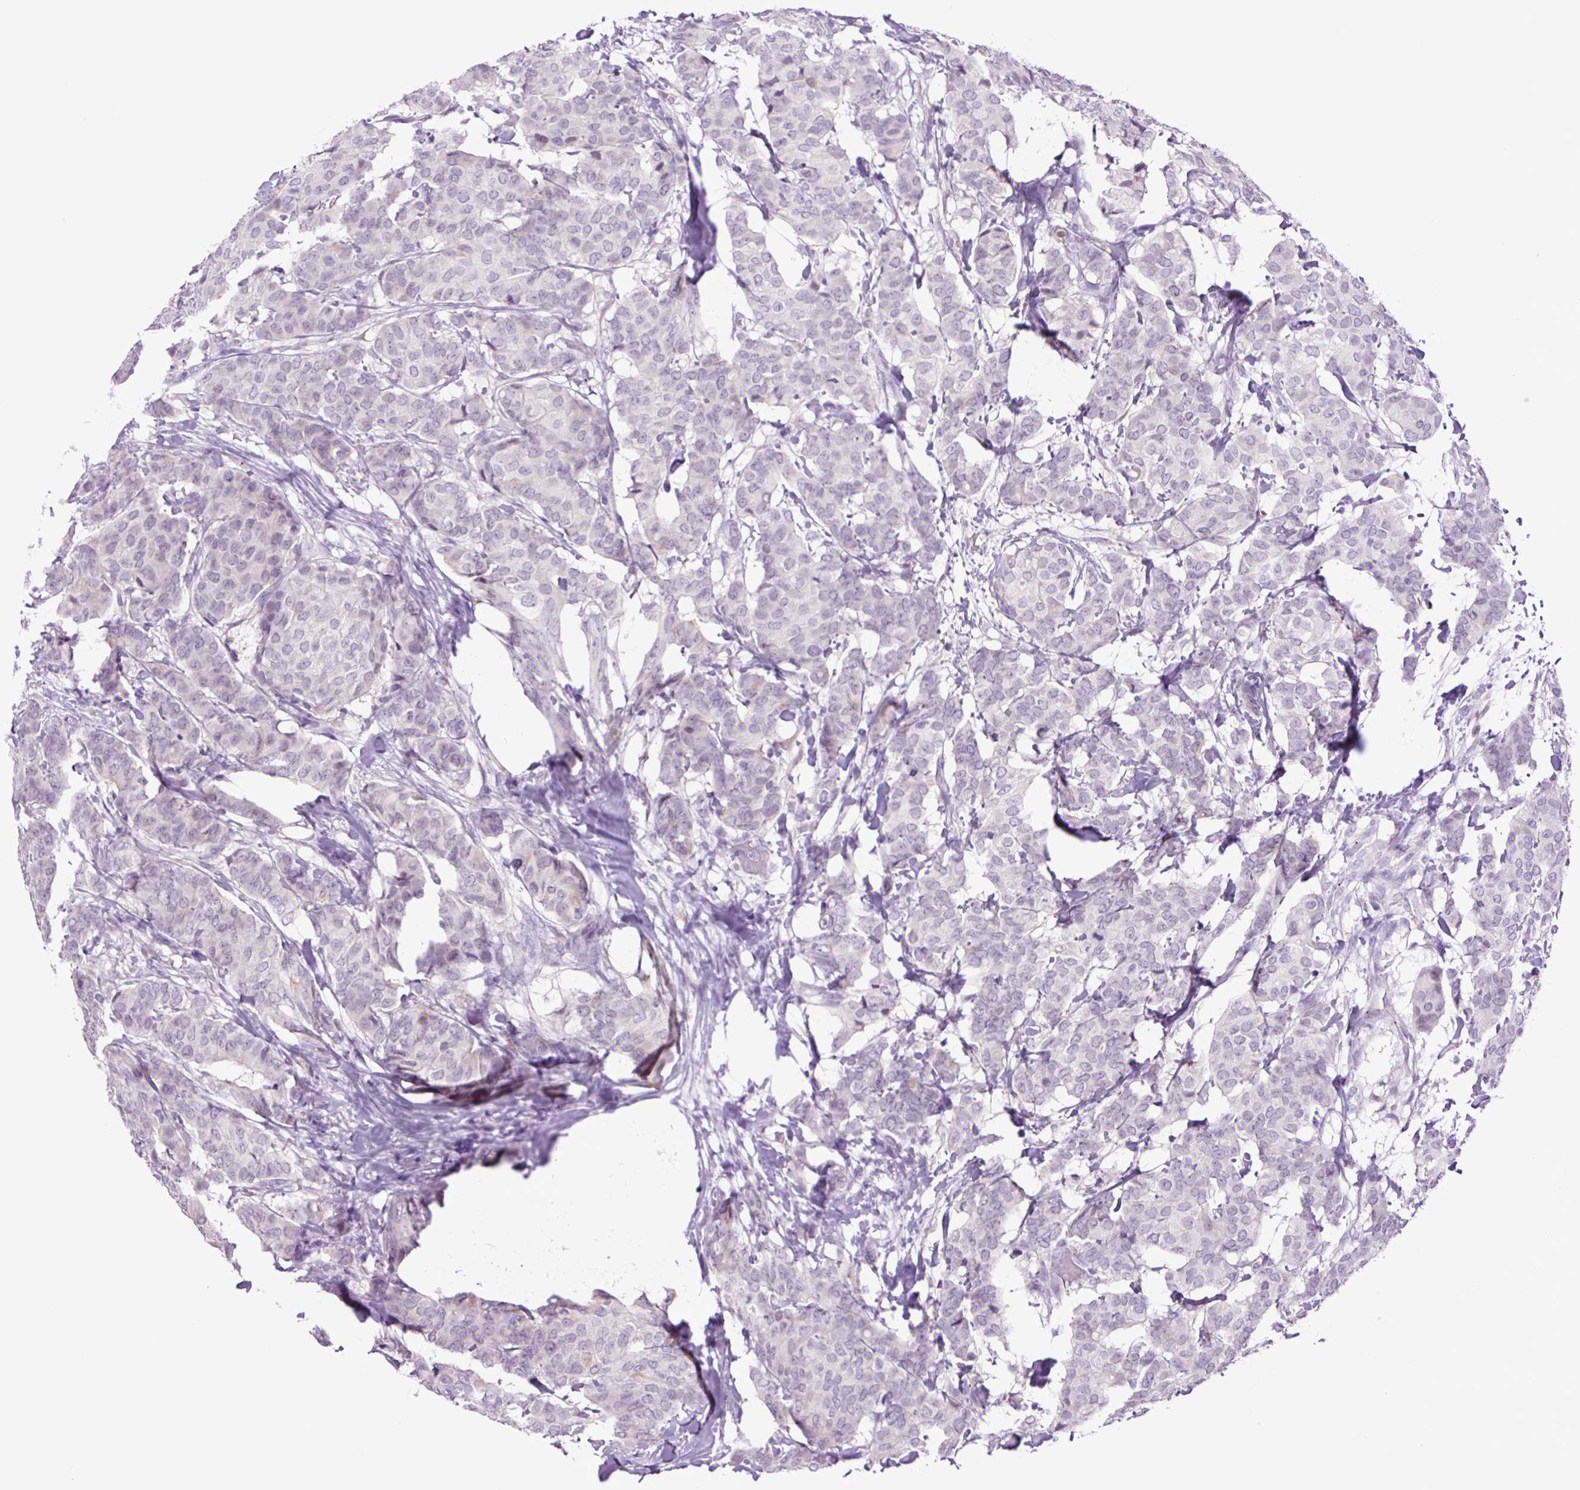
{"staining": {"intensity": "negative", "quantity": "none", "location": "none"}, "tissue": "breast cancer", "cell_type": "Tumor cells", "image_type": "cancer", "snomed": [{"axis": "morphology", "description": "Duct carcinoma"}, {"axis": "topography", "description": "Breast"}], "caption": "Immunohistochemical staining of human infiltrating ductal carcinoma (breast) displays no significant positivity in tumor cells.", "gene": "MFSD3", "patient": {"sex": "female", "age": 75}}